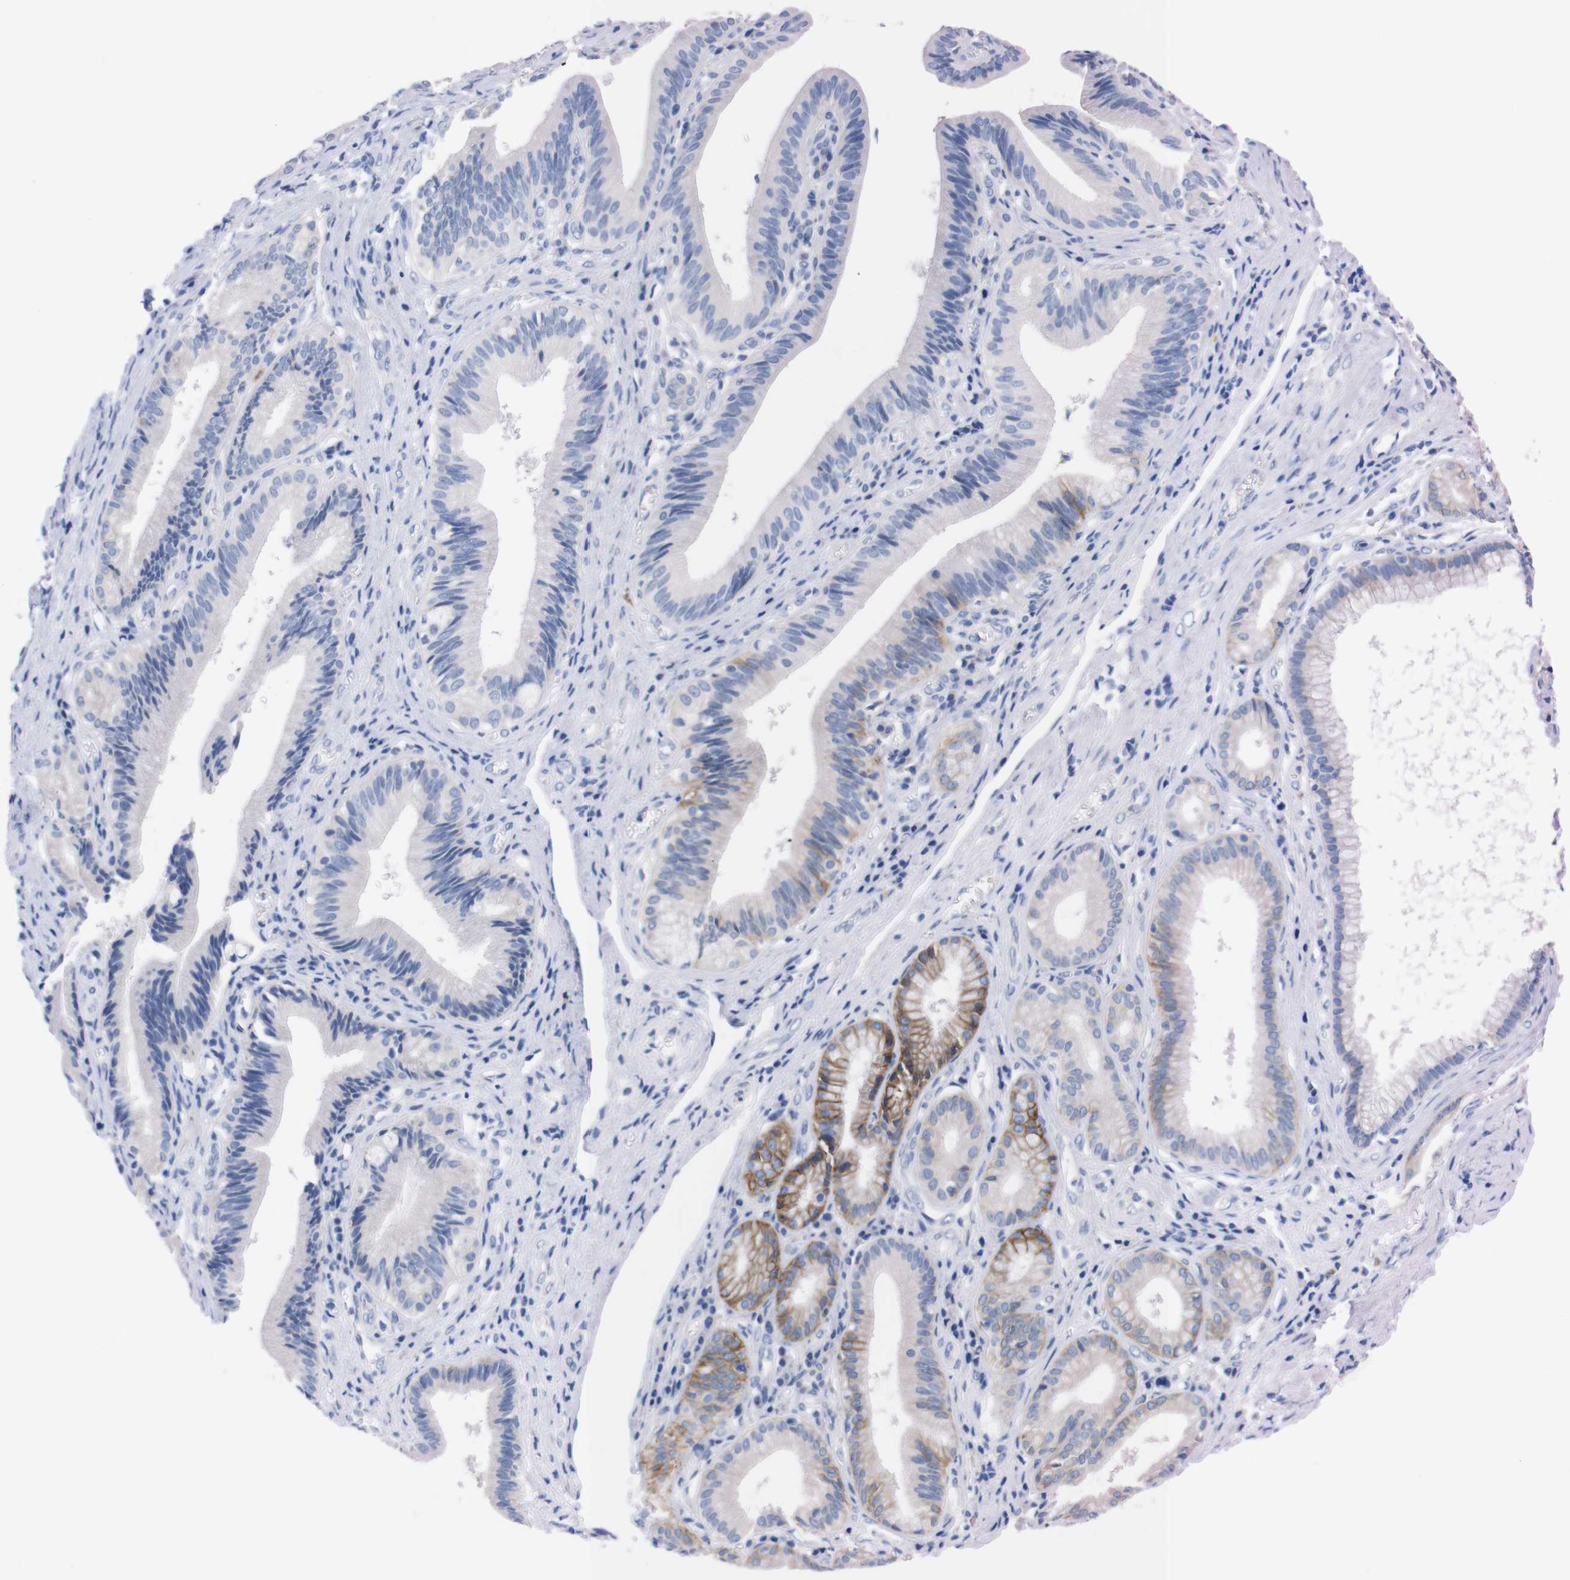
{"staining": {"intensity": "moderate", "quantity": "<25%", "location": "cytoplasmic/membranous"}, "tissue": "pancreatic cancer", "cell_type": "Tumor cells", "image_type": "cancer", "snomed": [{"axis": "morphology", "description": "Adenocarcinoma, NOS"}, {"axis": "topography", "description": "Pancreas"}], "caption": "Pancreatic adenocarcinoma stained with immunohistochemistry exhibits moderate cytoplasmic/membranous expression in approximately <25% of tumor cells.", "gene": "TMEM243", "patient": {"sex": "female", "age": 75}}